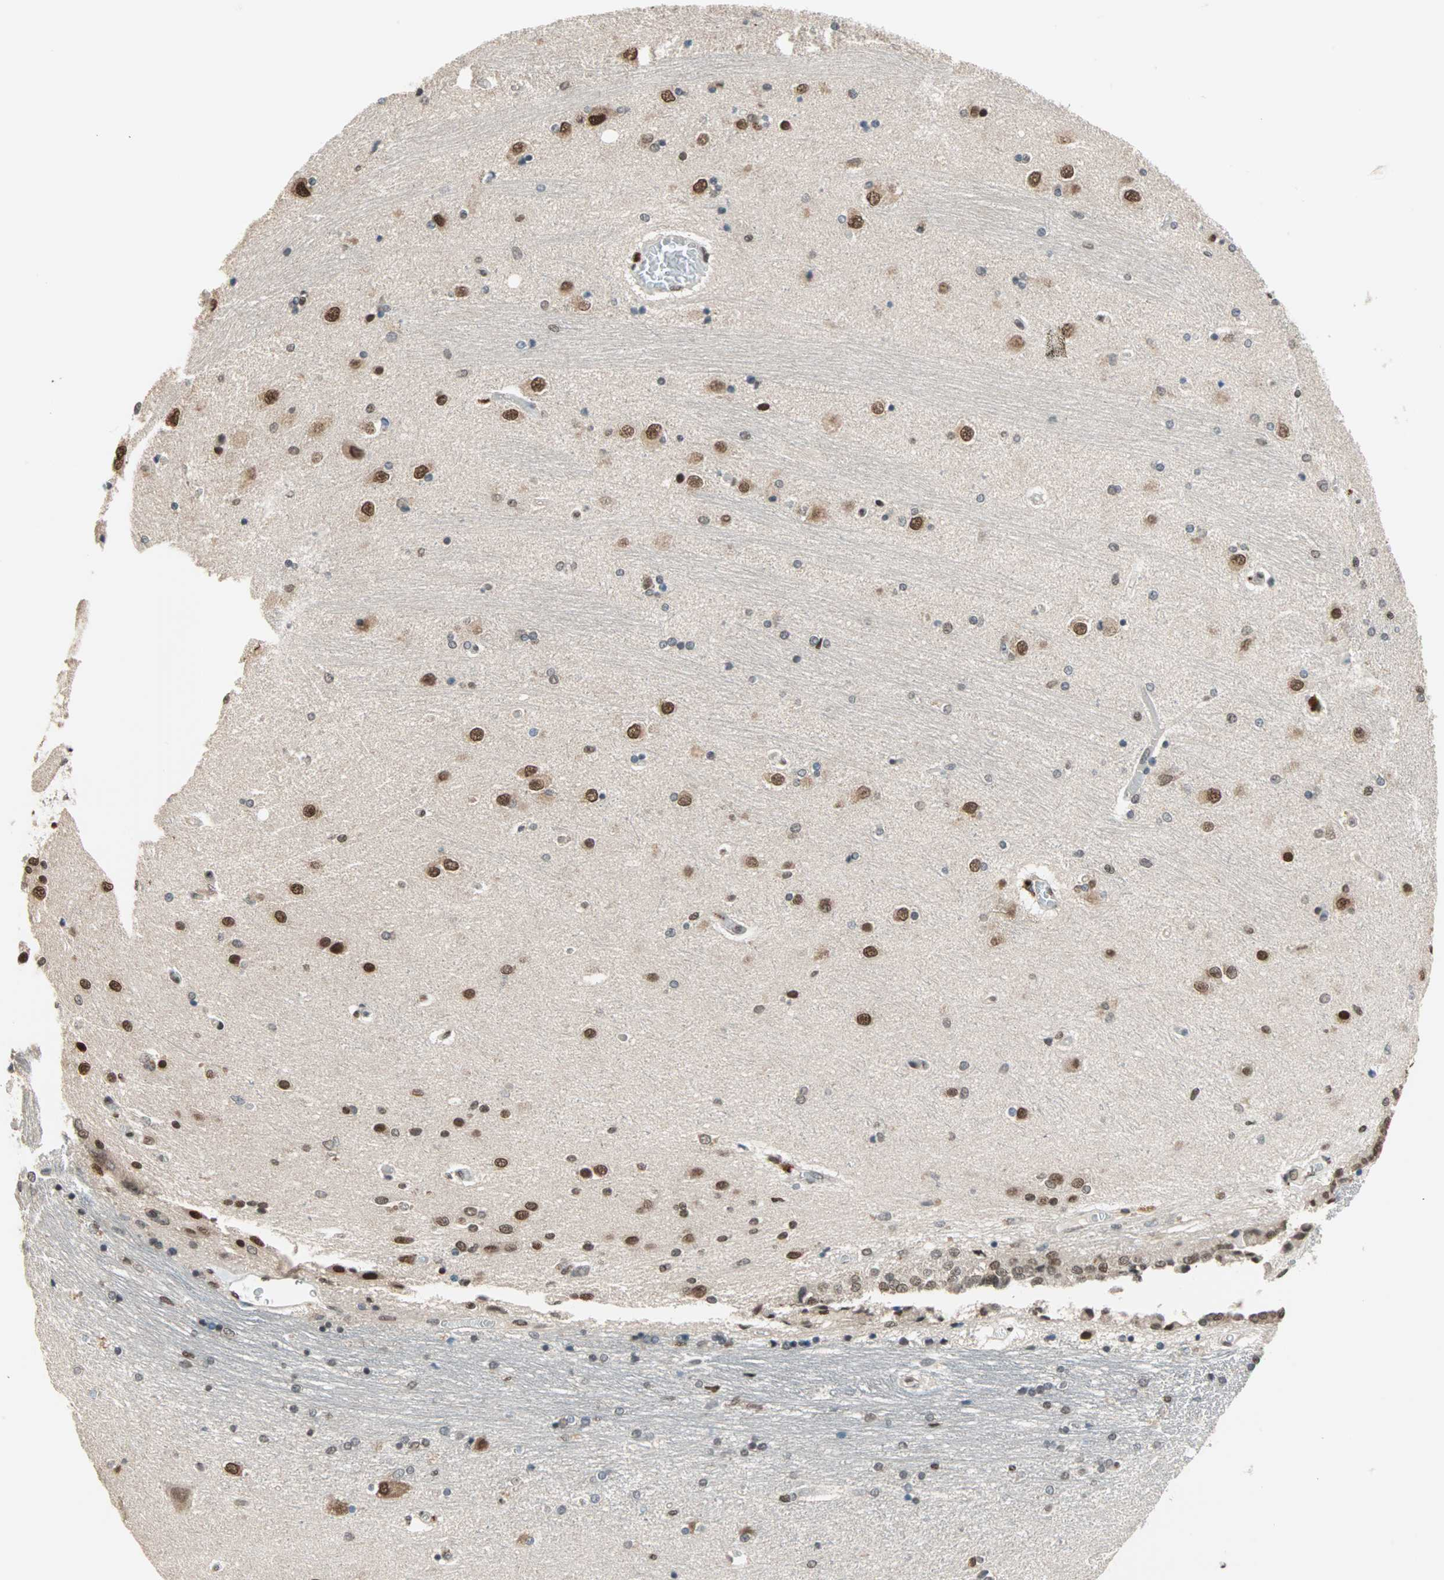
{"staining": {"intensity": "strong", "quantity": "25%-75%", "location": "nuclear"}, "tissue": "hippocampus", "cell_type": "Glial cells", "image_type": "normal", "snomed": [{"axis": "morphology", "description": "Normal tissue, NOS"}, {"axis": "topography", "description": "Hippocampus"}], "caption": "Immunohistochemical staining of normal hippocampus demonstrates 25%-75% levels of strong nuclear protein expression in approximately 25%-75% of glial cells. Immunohistochemistry stains the protein of interest in brown and the nuclei are stained blue.", "gene": "DAZAP1", "patient": {"sex": "female", "age": 54}}